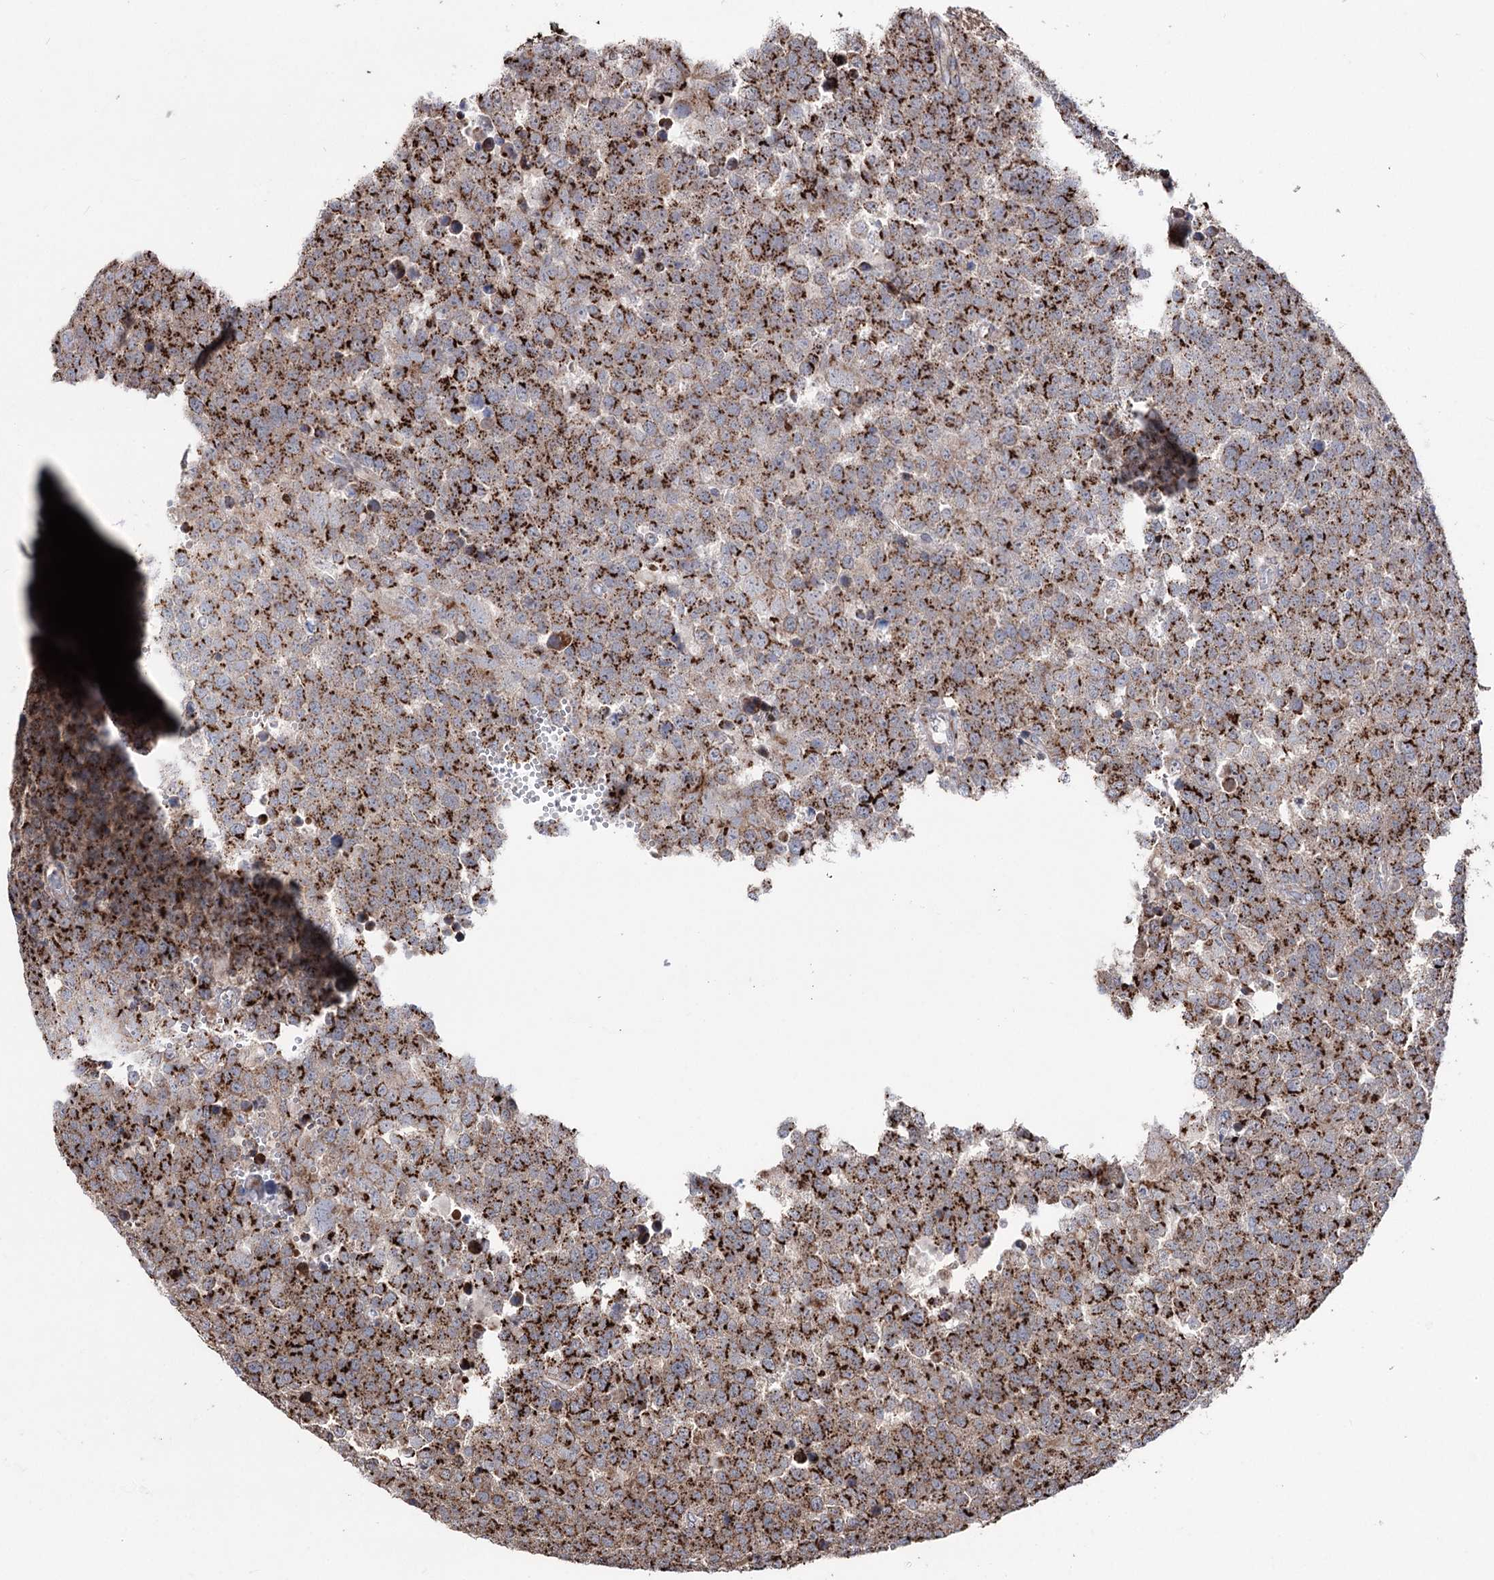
{"staining": {"intensity": "strong", "quantity": ">75%", "location": "cytoplasmic/membranous"}, "tissue": "testis cancer", "cell_type": "Tumor cells", "image_type": "cancer", "snomed": [{"axis": "morphology", "description": "Seminoma, NOS"}, {"axis": "topography", "description": "Testis"}], "caption": "This histopathology image exhibits immunohistochemistry (IHC) staining of testis seminoma, with high strong cytoplasmic/membranous staining in approximately >75% of tumor cells.", "gene": "ARHGAP20", "patient": {"sex": "male", "age": 71}}